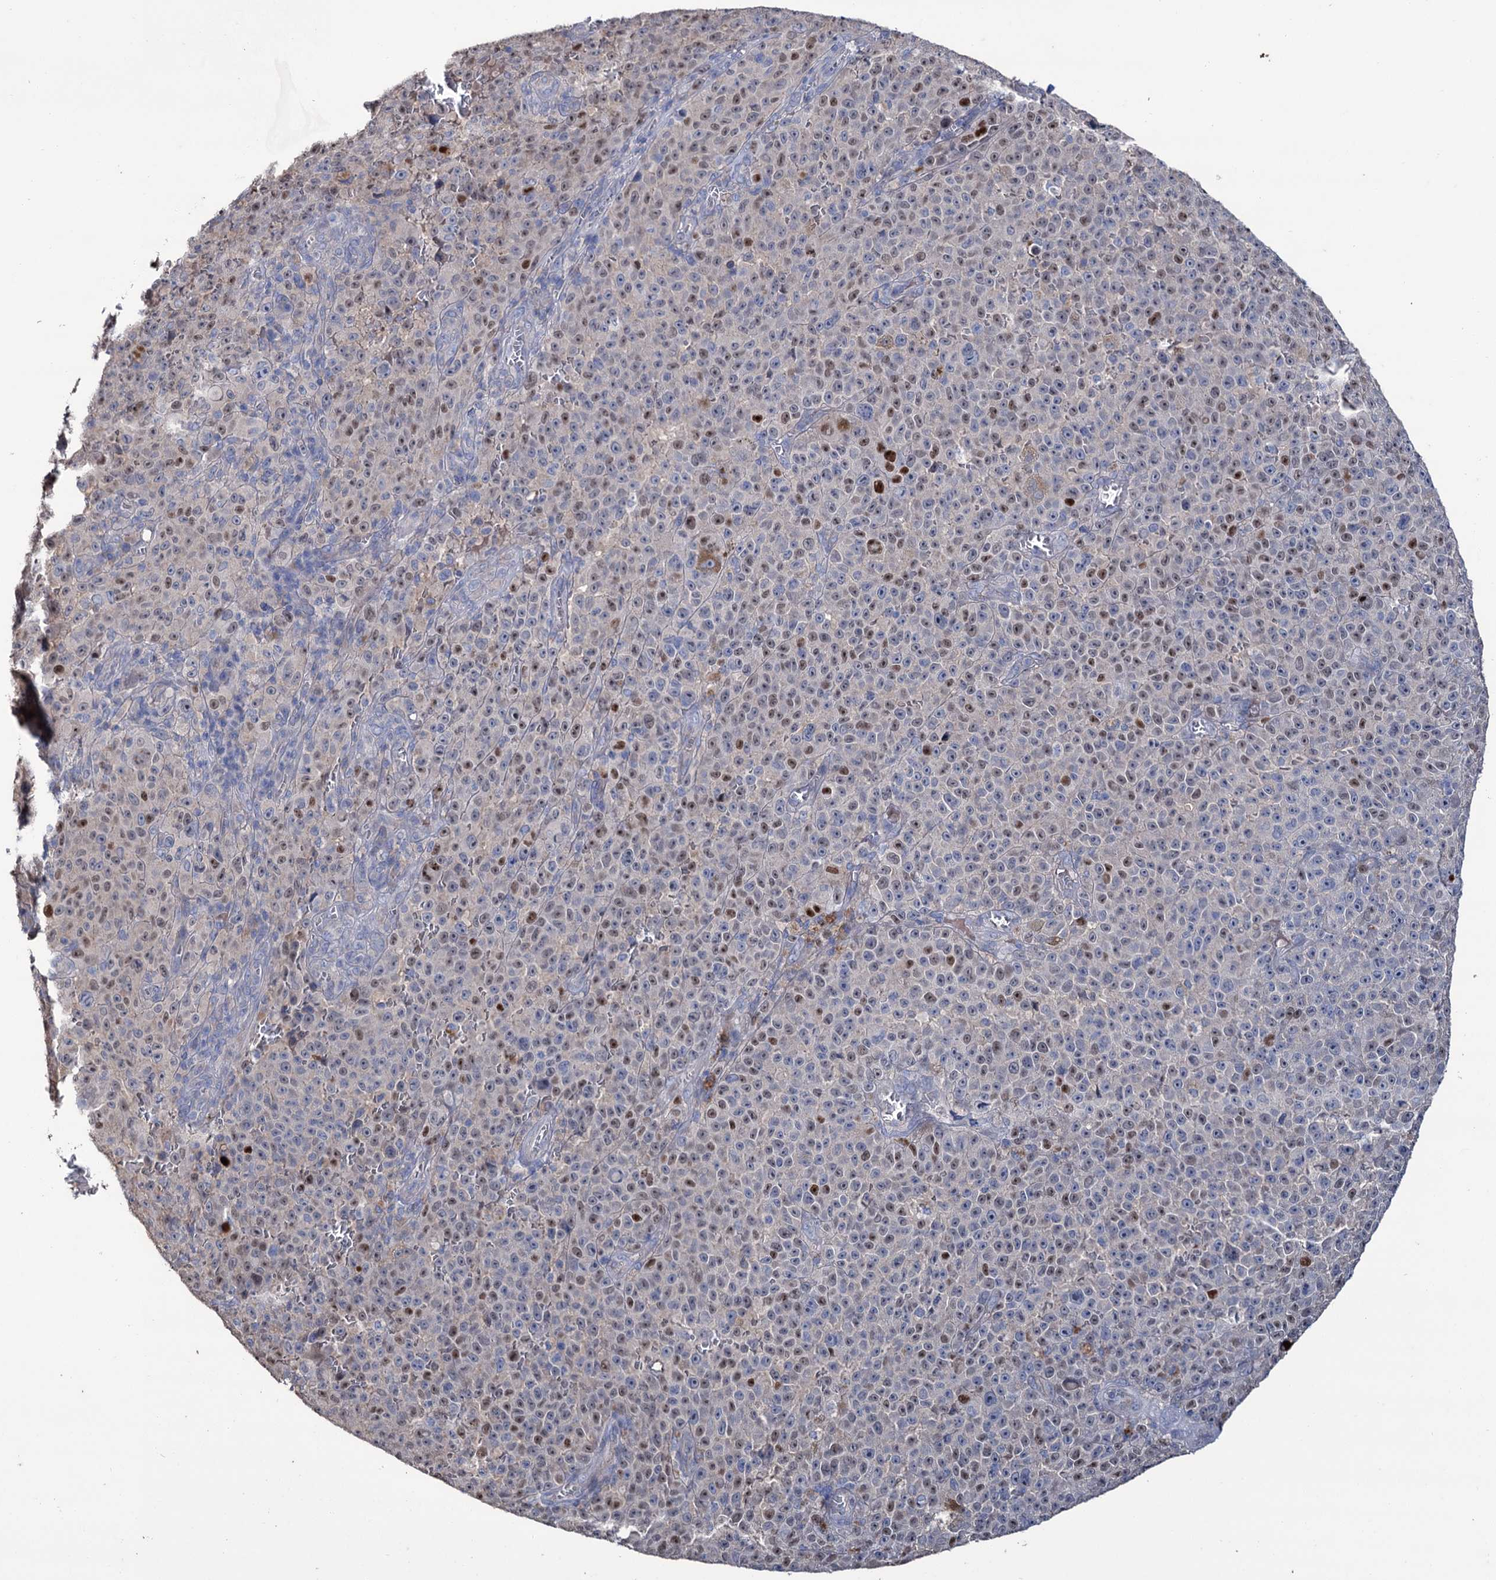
{"staining": {"intensity": "moderate", "quantity": "25%-75%", "location": "nuclear"}, "tissue": "melanoma", "cell_type": "Tumor cells", "image_type": "cancer", "snomed": [{"axis": "morphology", "description": "Malignant melanoma, NOS"}, {"axis": "topography", "description": "Skin"}], "caption": "Protein expression analysis of malignant melanoma displays moderate nuclear positivity in approximately 25%-75% of tumor cells.", "gene": "EPB41L5", "patient": {"sex": "female", "age": 82}}